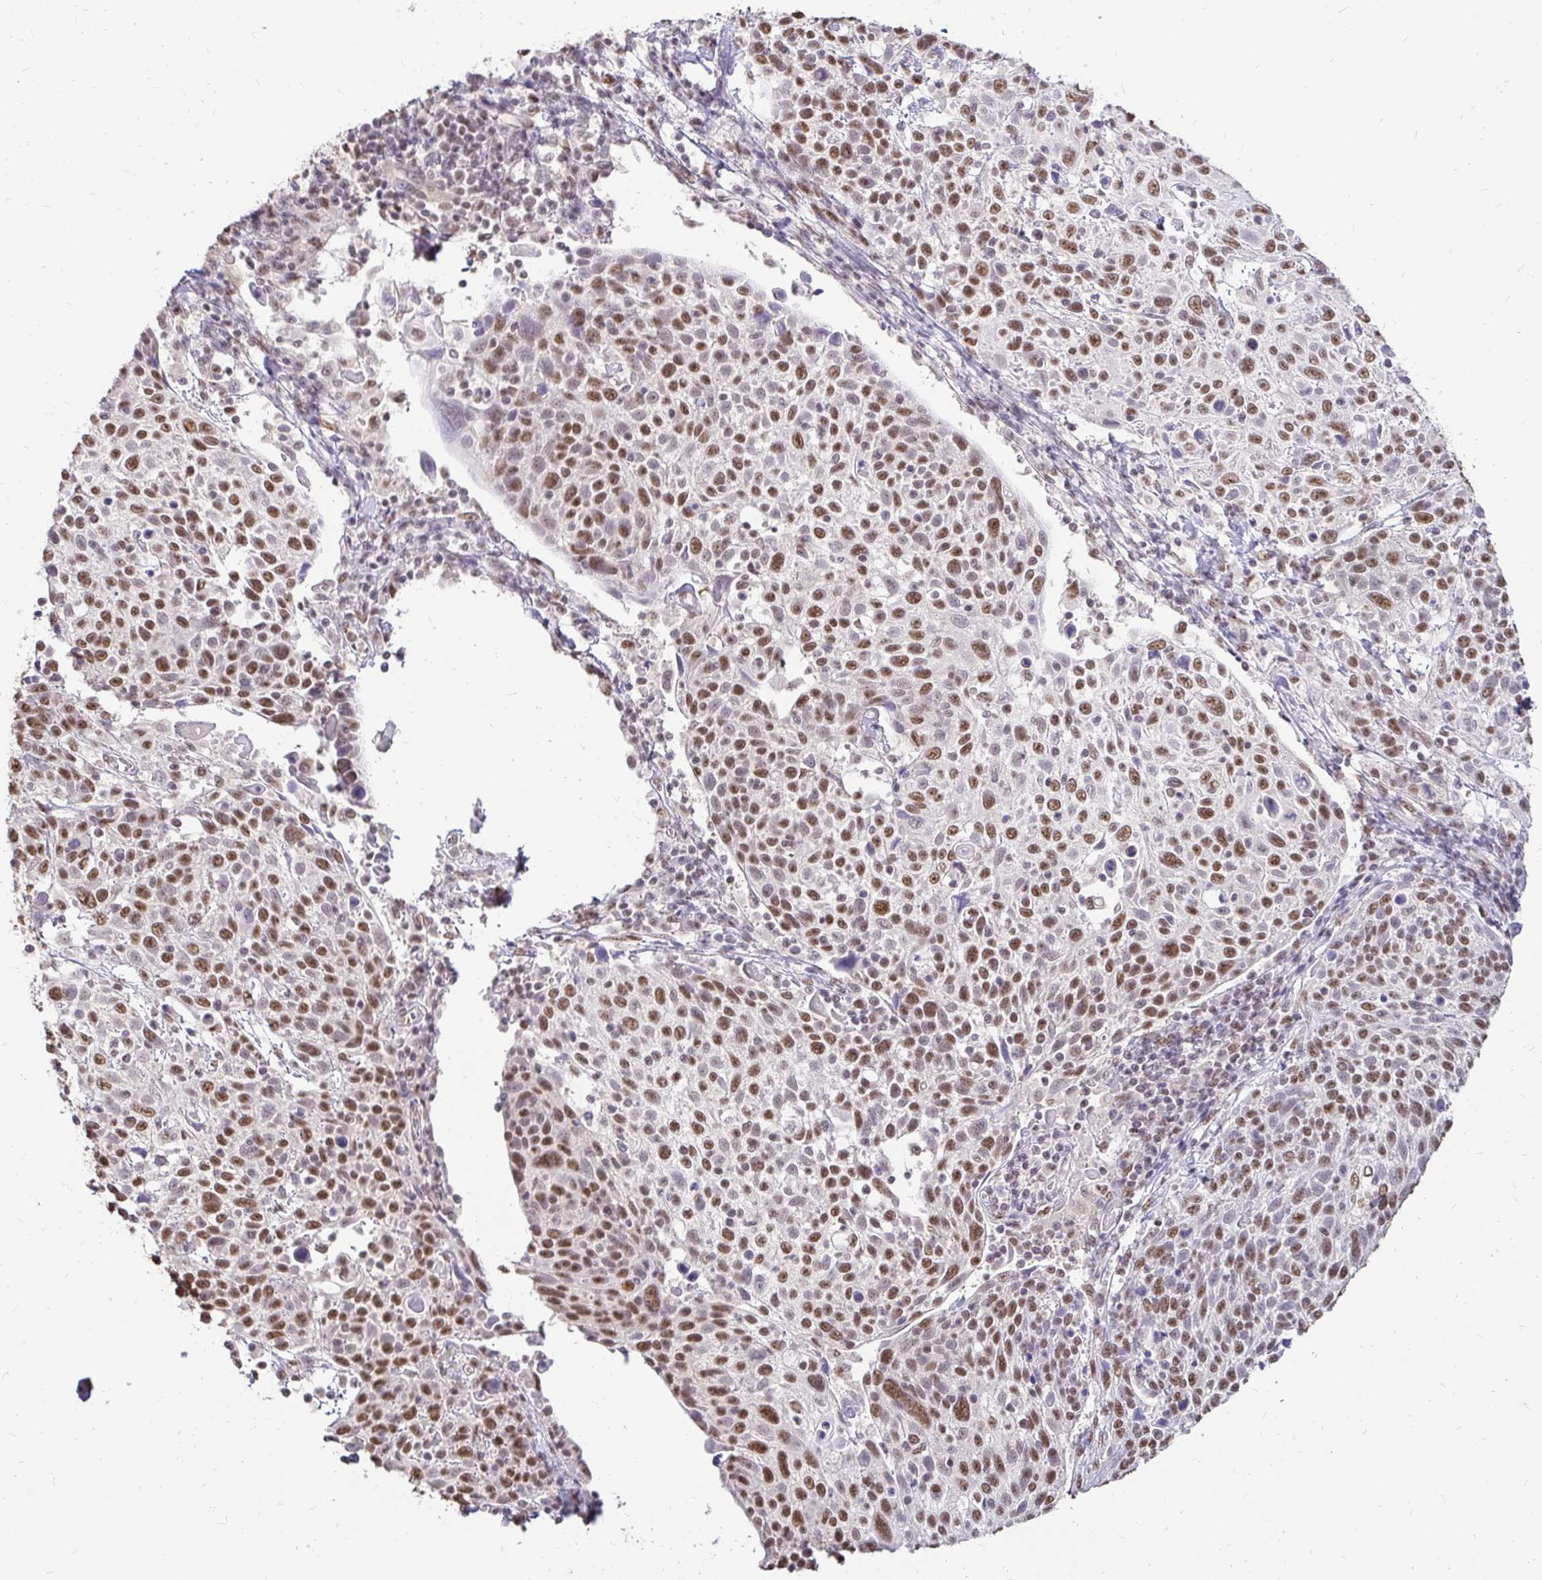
{"staining": {"intensity": "strong", "quantity": ">75%", "location": "nuclear"}, "tissue": "cervical cancer", "cell_type": "Tumor cells", "image_type": "cancer", "snomed": [{"axis": "morphology", "description": "Squamous cell carcinoma, NOS"}, {"axis": "topography", "description": "Cervix"}], "caption": "Protein expression analysis of human squamous cell carcinoma (cervical) reveals strong nuclear expression in about >75% of tumor cells.", "gene": "RIMS4", "patient": {"sex": "female", "age": 61}}